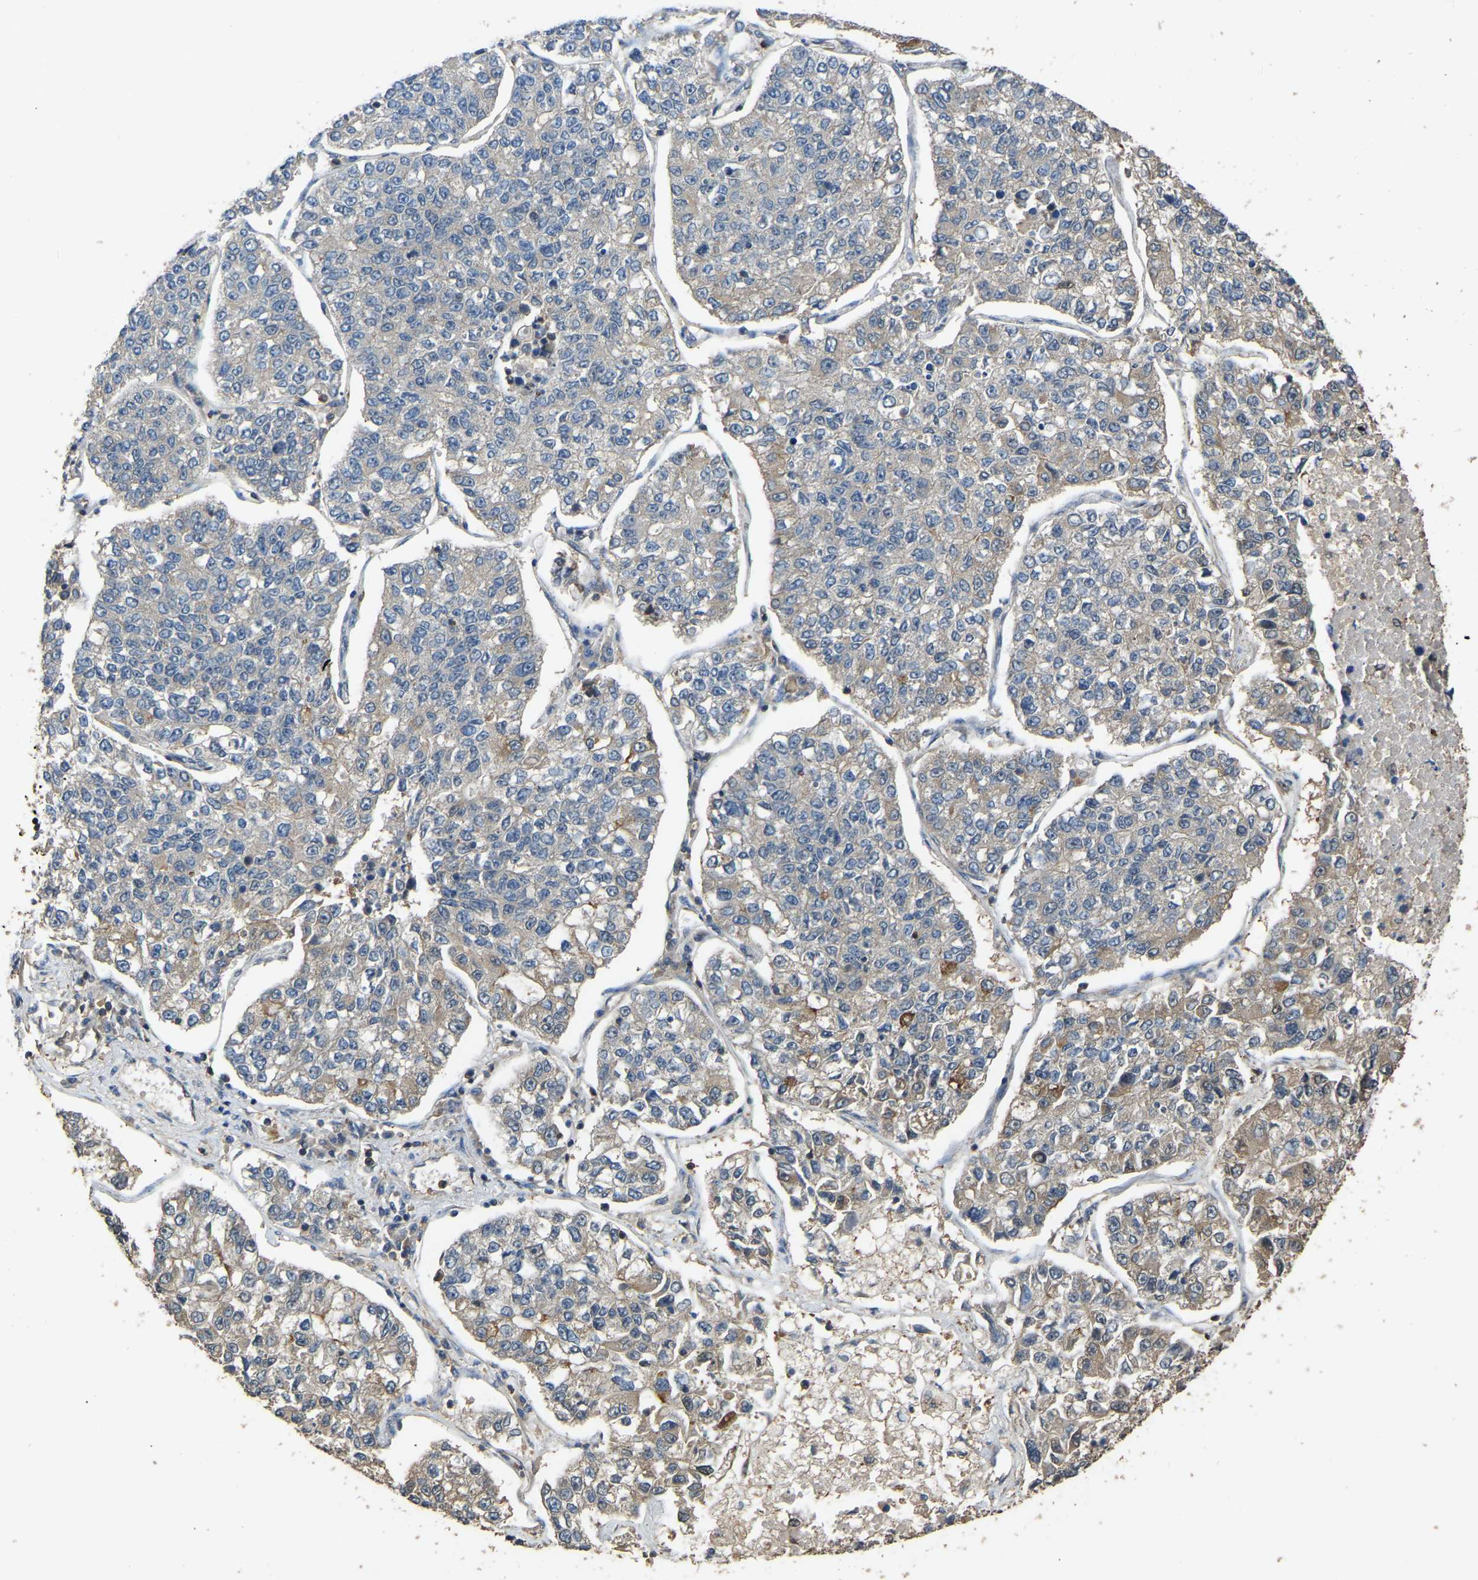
{"staining": {"intensity": "weak", "quantity": ">75%", "location": "cytoplasmic/membranous"}, "tissue": "lung cancer", "cell_type": "Tumor cells", "image_type": "cancer", "snomed": [{"axis": "morphology", "description": "Adenocarcinoma, NOS"}, {"axis": "topography", "description": "Lung"}], "caption": "Protein expression analysis of lung cancer (adenocarcinoma) shows weak cytoplasmic/membranous expression in about >75% of tumor cells.", "gene": "FHIT", "patient": {"sex": "male", "age": 49}}